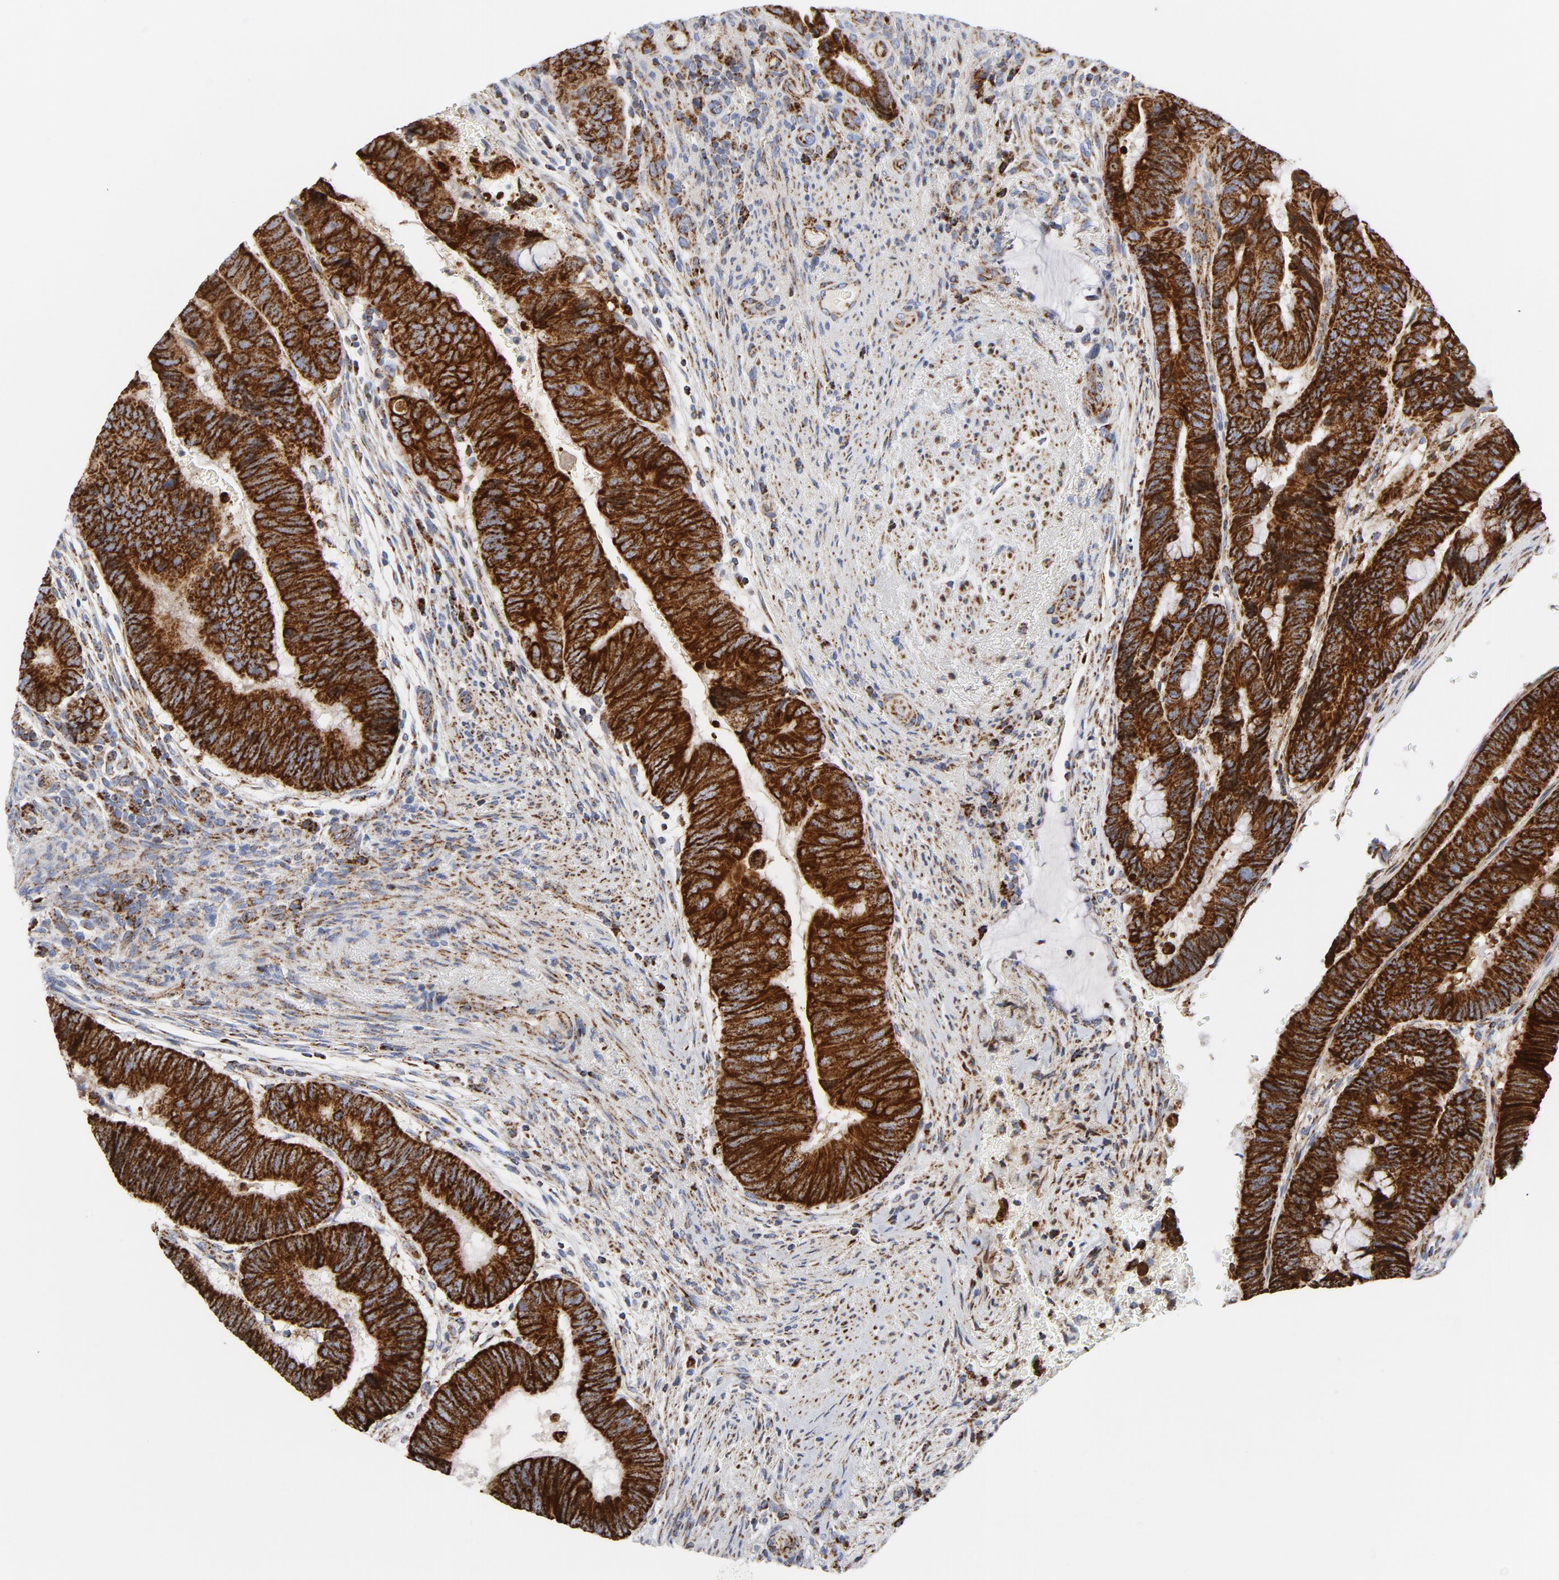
{"staining": {"intensity": "strong", "quantity": ">75%", "location": "cytoplasmic/membranous"}, "tissue": "colorectal cancer", "cell_type": "Tumor cells", "image_type": "cancer", "snomed": [{"axis": "morphology", "description": "Normal tissue, NOS"}, {"axis": "morphology", "description": "Adenocarcinoma, NOS"}, {"axis": "topography", "description": "Rectum"}], "caption": "Adenocarcinoma (colorectal) stained with a protein marker demonstrates strong staining in tumor cells.", "gene": "CYCS", "patient": {"sex": "male", "age": 92}}